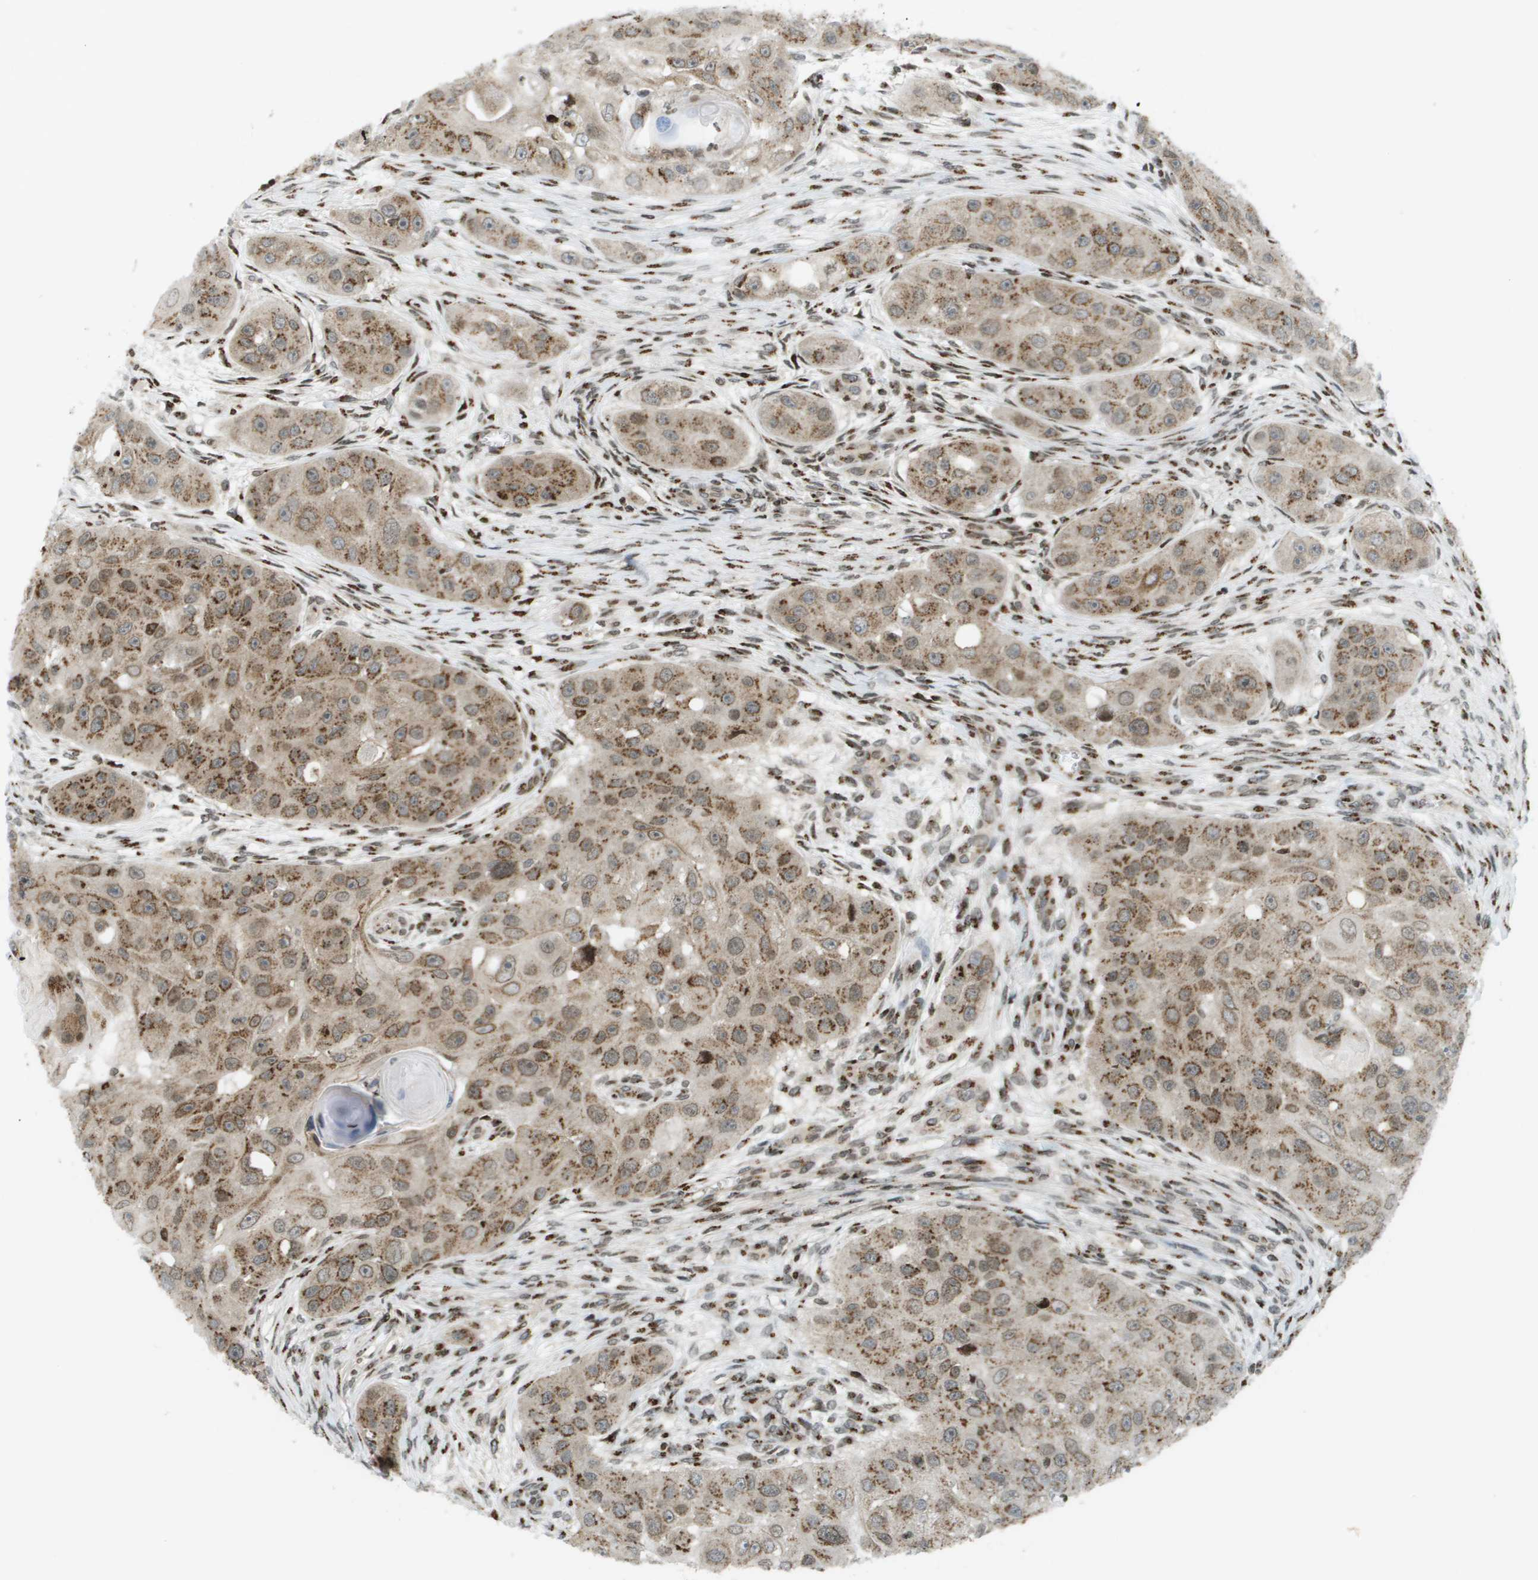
{"staining": {"intensity": "moderate", "quantity": ">75%", "location": "cytoplasmic/membranous"}, "tissue": "head and neck cancer", "cell_type": "Tumor cells", "image_type": "cancer", "snomed": [{"axis": "morphology", "description": "Normal tissue, NOS"}, {"axis": "morphology", "description": "Squamous cell carcinoma, NOS"}, {"axis": "topography", "description": "Skeletal muscle"}, {"axis": "topography", "description": "Head-Neck"}], "caption": "Tumor cells display medium levels of moderate cytoplasmic/membranous expression in about >75% of cells in human head and neck cancer (squamous cell carcinoma). The staining was performed using DAB (3,3'-diaminobenzidine) to visualize the protein expression in brown, while the nuclei were stained in blue with hematoxylin (Magnification: 20x).", "gene": "EVC", "patient": {"sex": "male", "age": 51}}